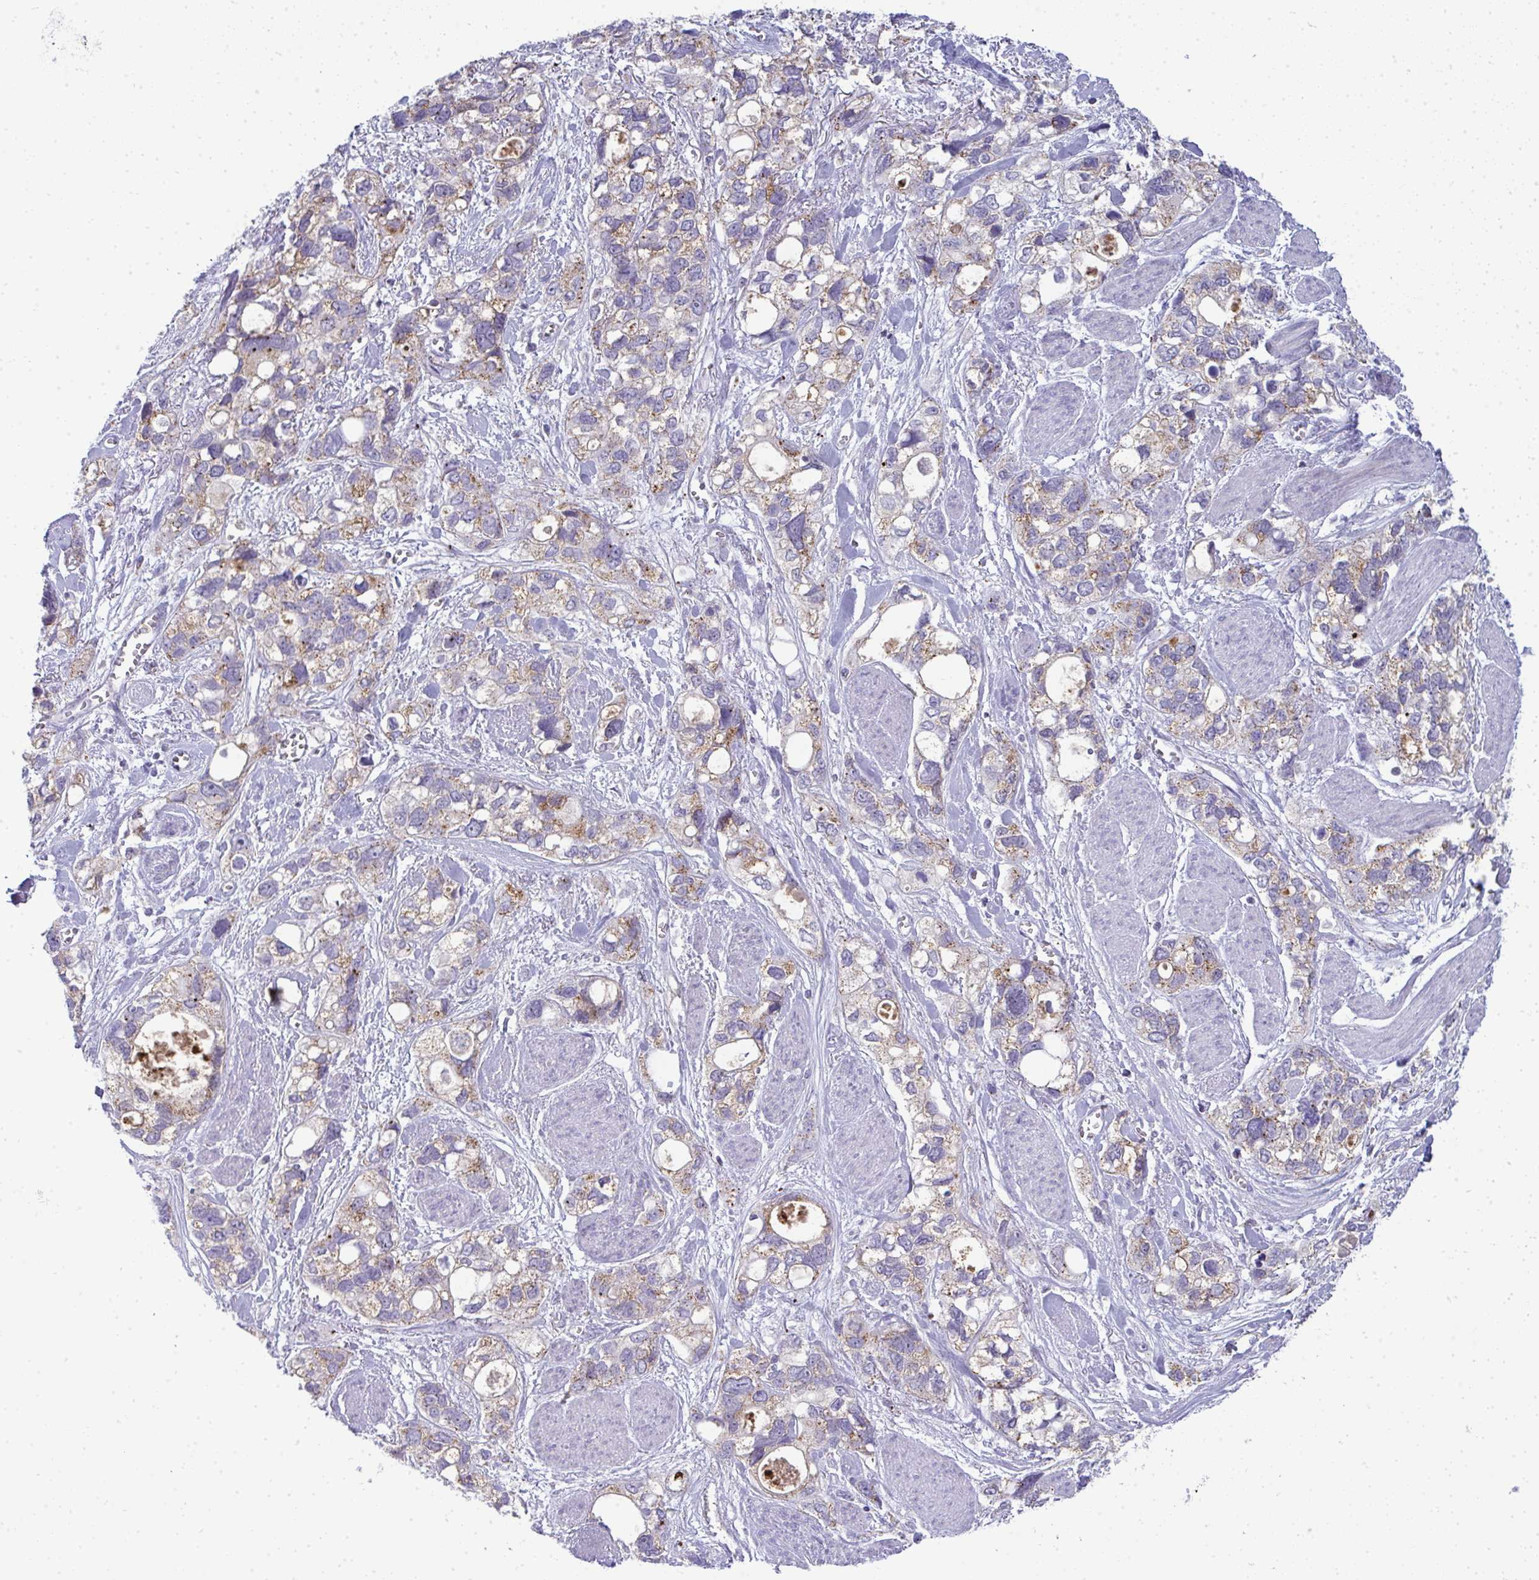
{"staining": {"intensity": "weak", "quantity": ">75%", "location": "cytoplasmic/membranous"}, "tissue": "stomach cancer", "cell_type": "Tumor cells", "image_type": "cancer", "snomed": [{"axis": "morphology", "description": "Adenocarcinoma, NOS"}, {"axis": "topography", "description": "Stomach, upper"}], "caption": "Human stomach cancer stained with a protein marker shows weak staining in tumor cells.", "gene": "VPS4B", "patient": {"sex": "female", "age": 81}}